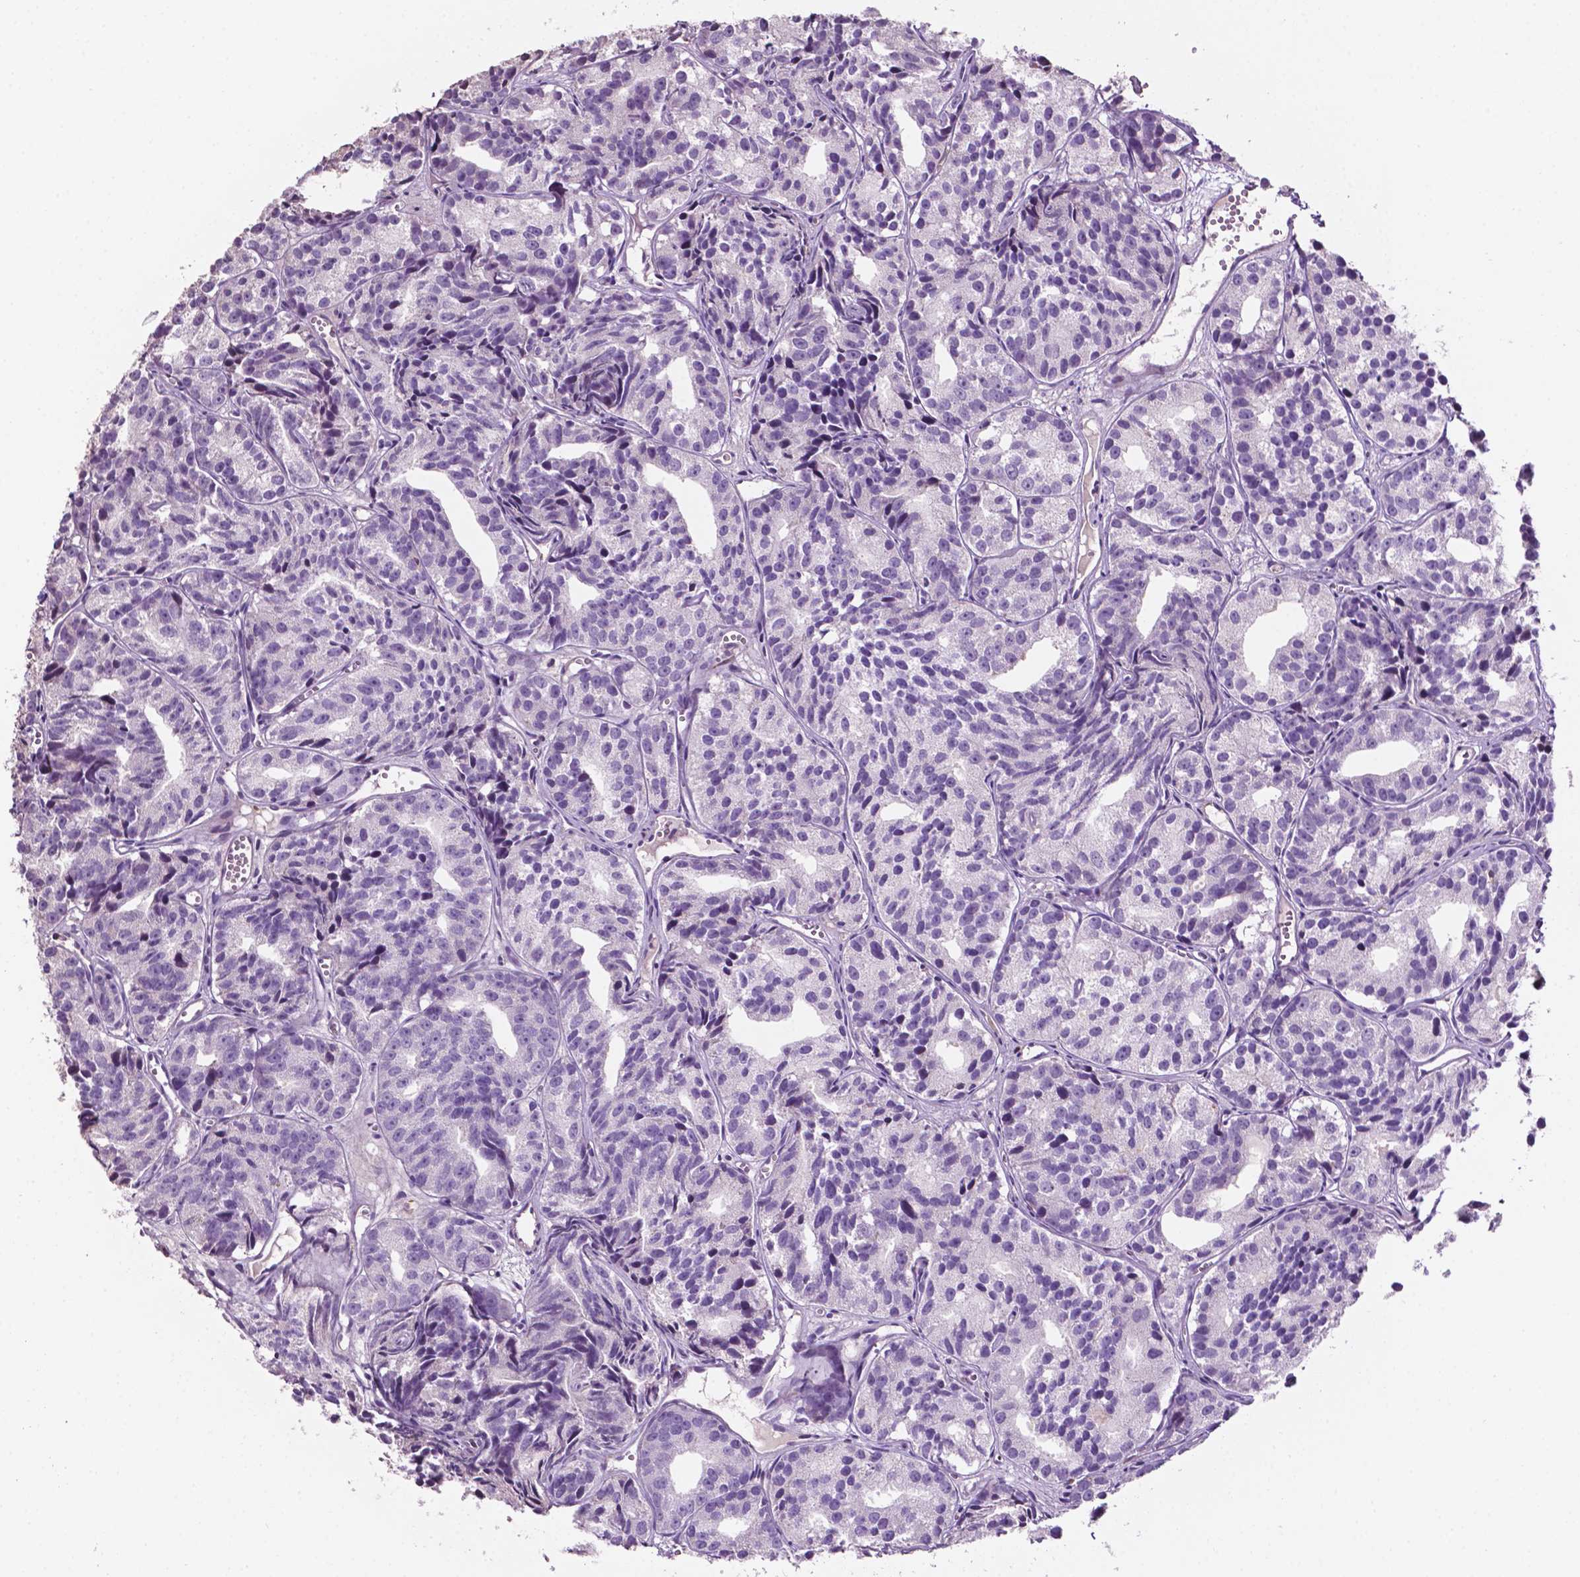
{"staining": {"intensity": "negative", "quantity": "none", "location": "none"}, "tissue": "prostate cancer", "cell_type": "Tumor cells", "image_type": "cancer", "snomed": [{"axis": "morphology", "description": "Adenocarcinoma, High grade"}, {"axis": "topography", "description": "Prostate"}], "caption": "An image of human prostate cancer is negative for staining in tumor cells.", "gene": "TBC1D10C", "patient": {"sex": "male", "age": 77}}